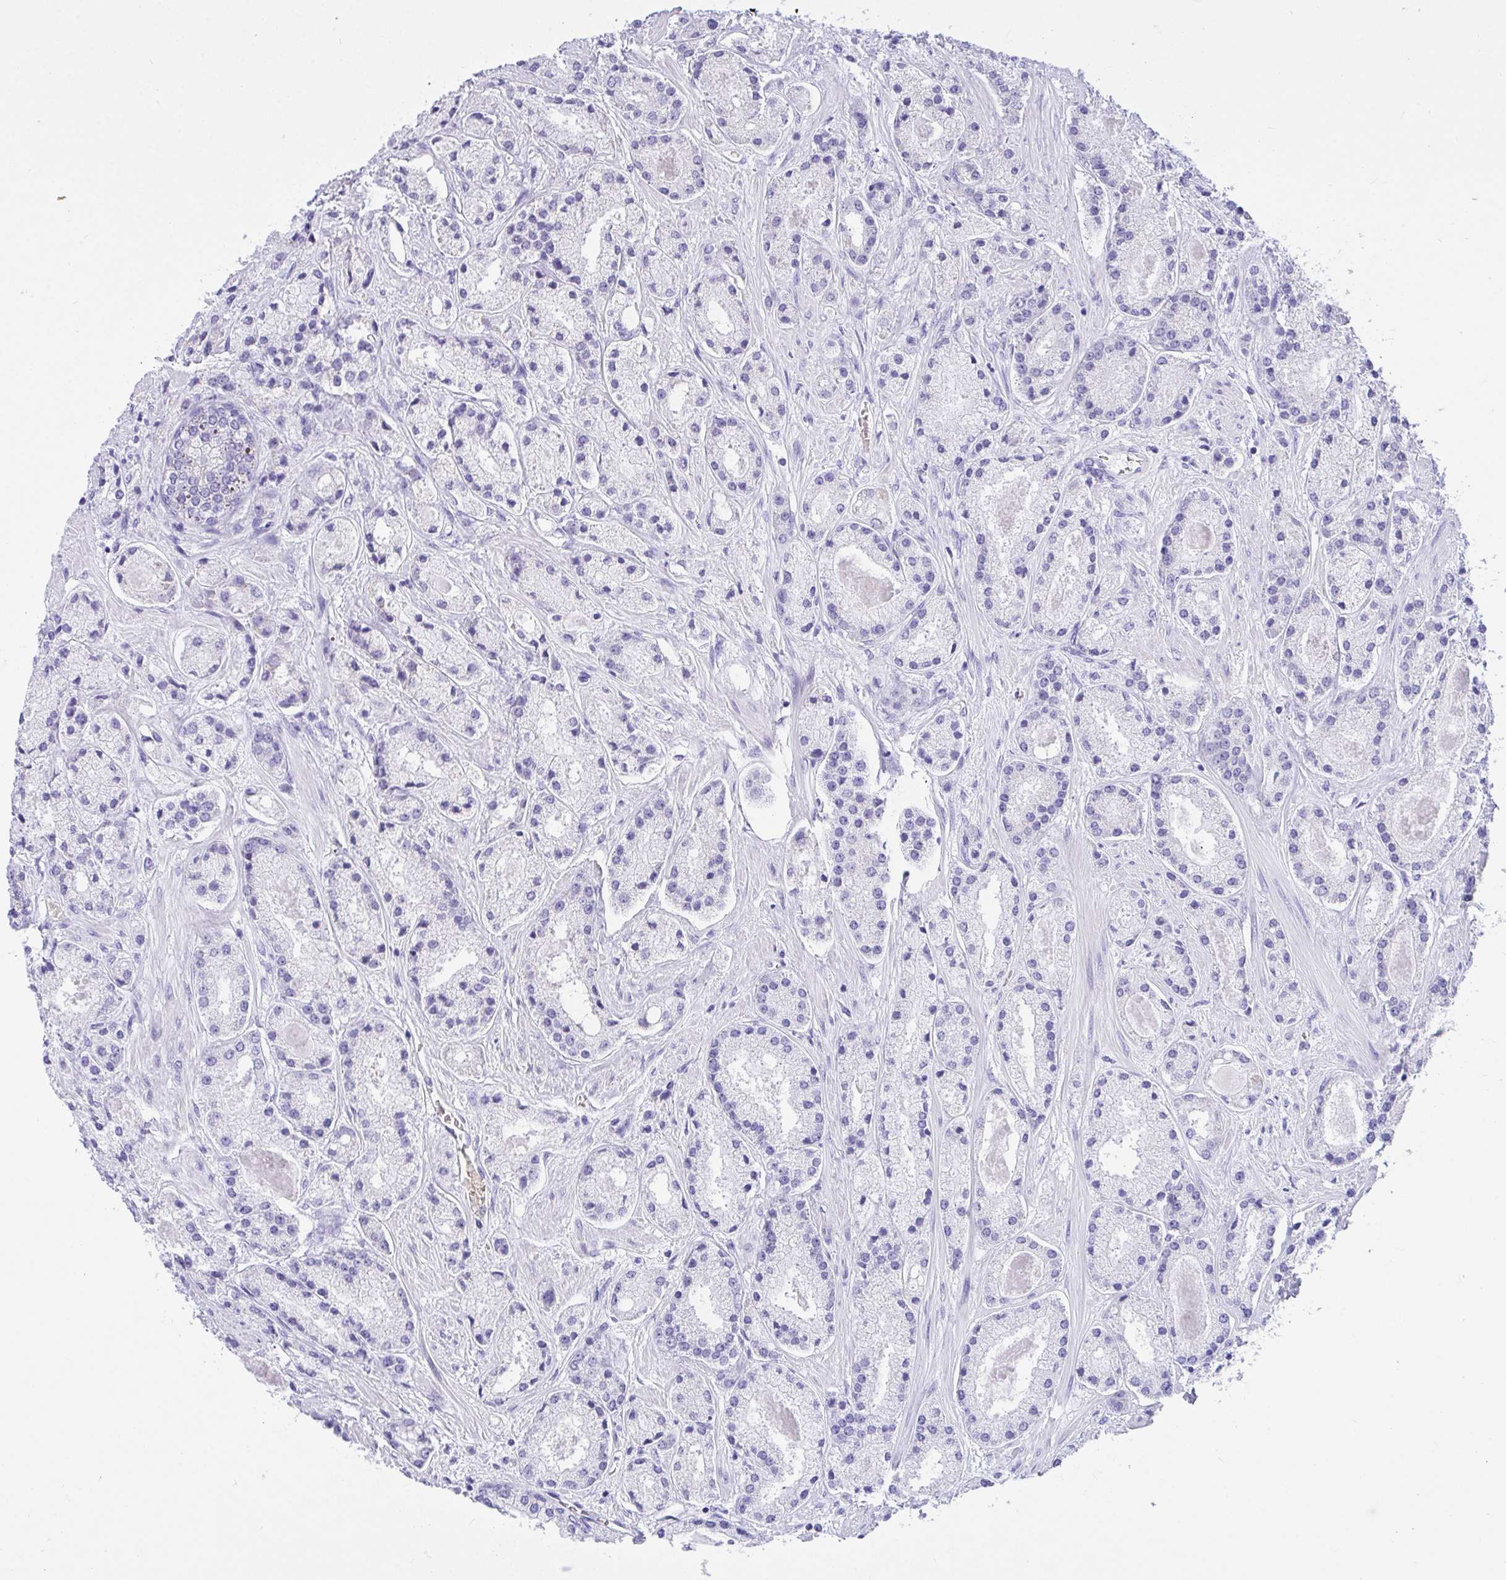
{"staining": {"intensity": "negative", "quantity": "none", "location": "none"}, "tissue": "prostate cancer", "cell_type": "Tumor cells", "image_type": "cancer", "snomed": [{"axis": "morphology", "description": "Adenocarcinoma, High grade"}, {"axis": "topography", "description": "Prostate"}], "caption": "Prostate cancer (high-grade adenocarcinoma) was stained to show a protein in brown. There is no significant positivity in tumor cells.", "gene": "ANK1", "patient": {"sex": "male", "age": 67}}